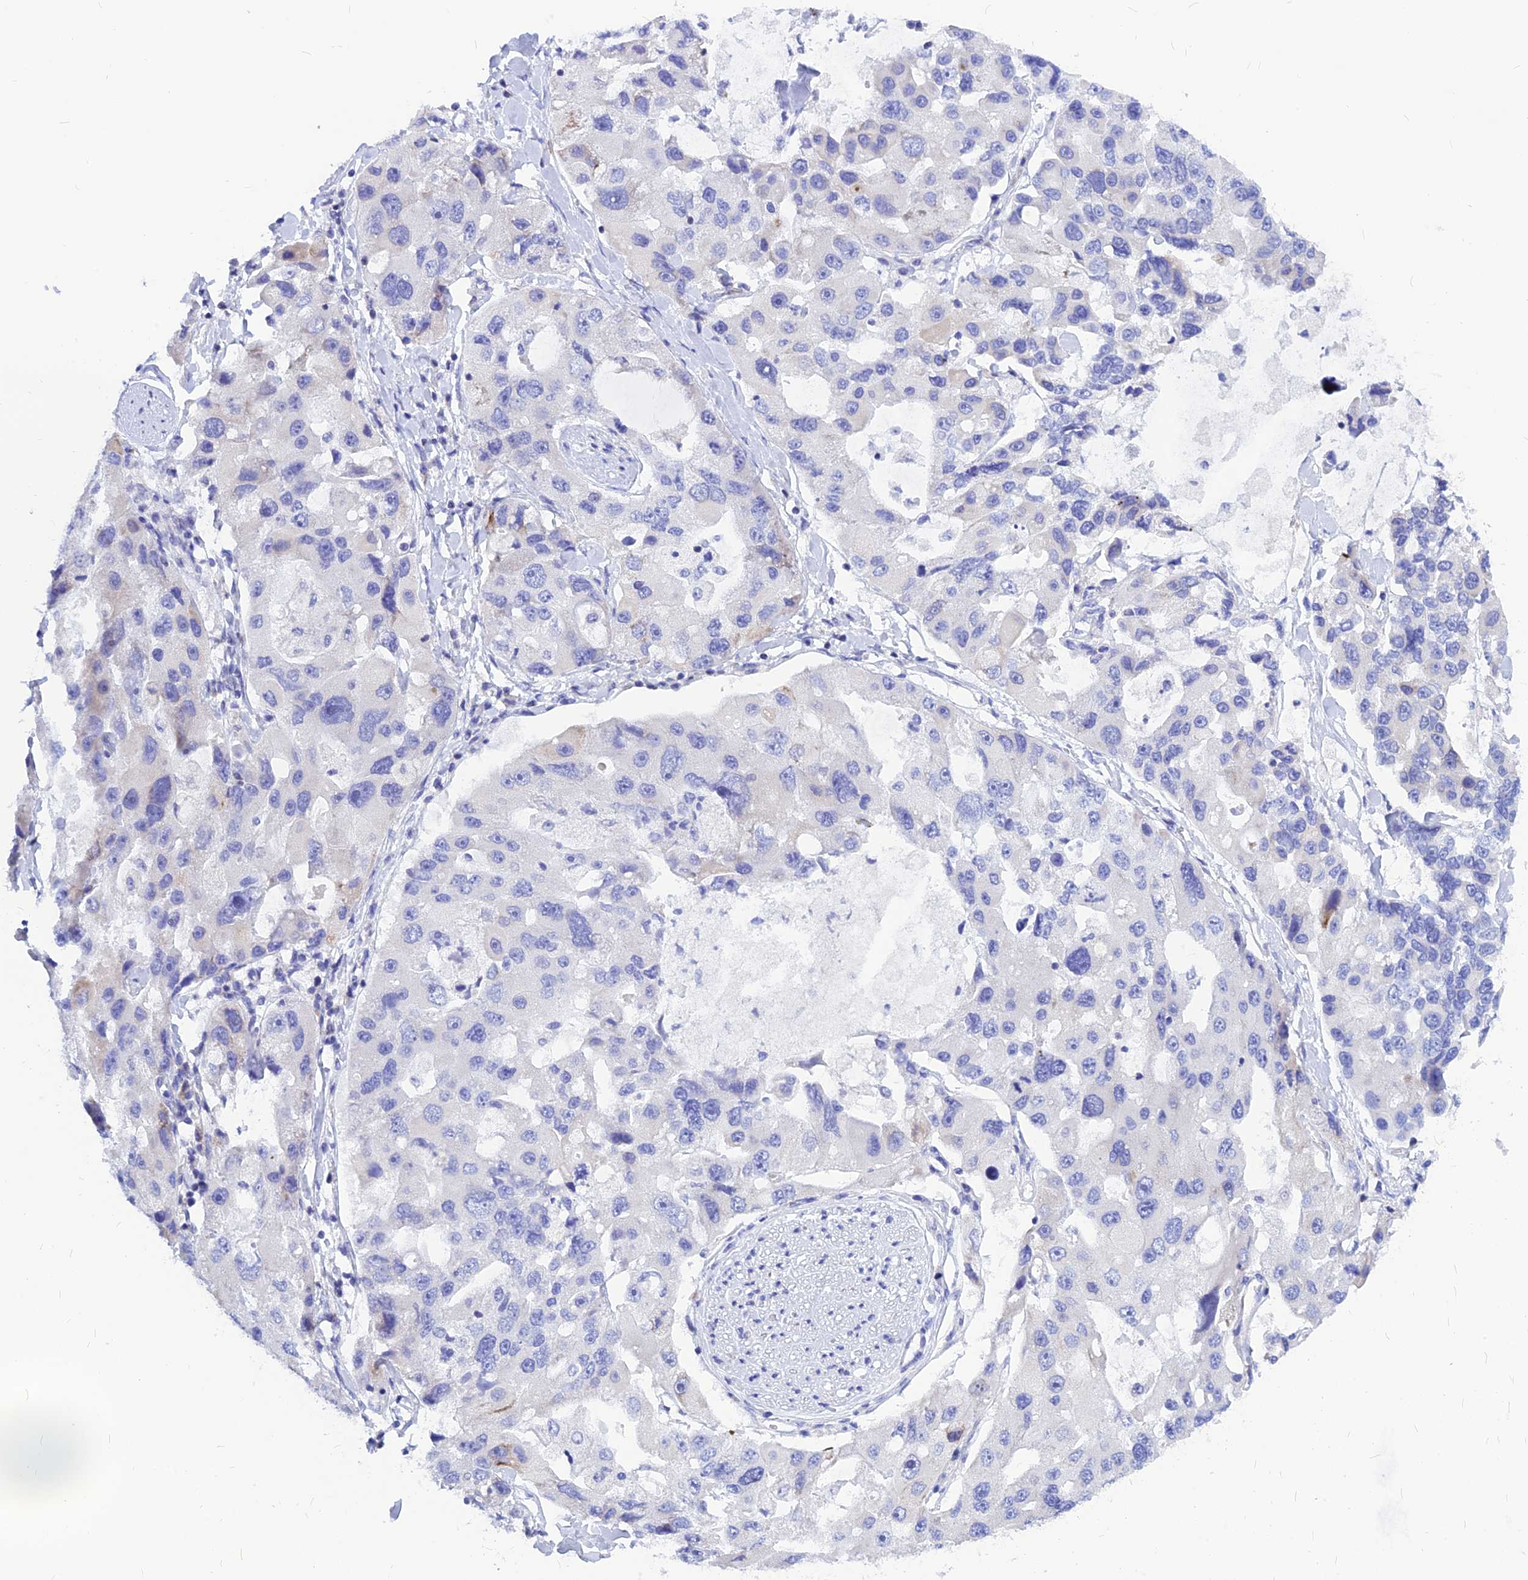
{"staining": {"intensity": "negative", "quantity": "none", "location": "none"}, "tissue": "lung cancer", "cell_type": "Tumor cells", "image_type": "cancer", "snomed": [{"axis": "morphology", "description": "Adenocarcinoma, NOS"}, {"axis": "topography", "description": "Lung"}], "caption": "IHC histopathology image of lung adenocarcinoma stained for a protein (brown), which demonstrates no expression in tumor cells.", "gene": "CNOT6", "patient": {"sex": "female", "age": 54}}